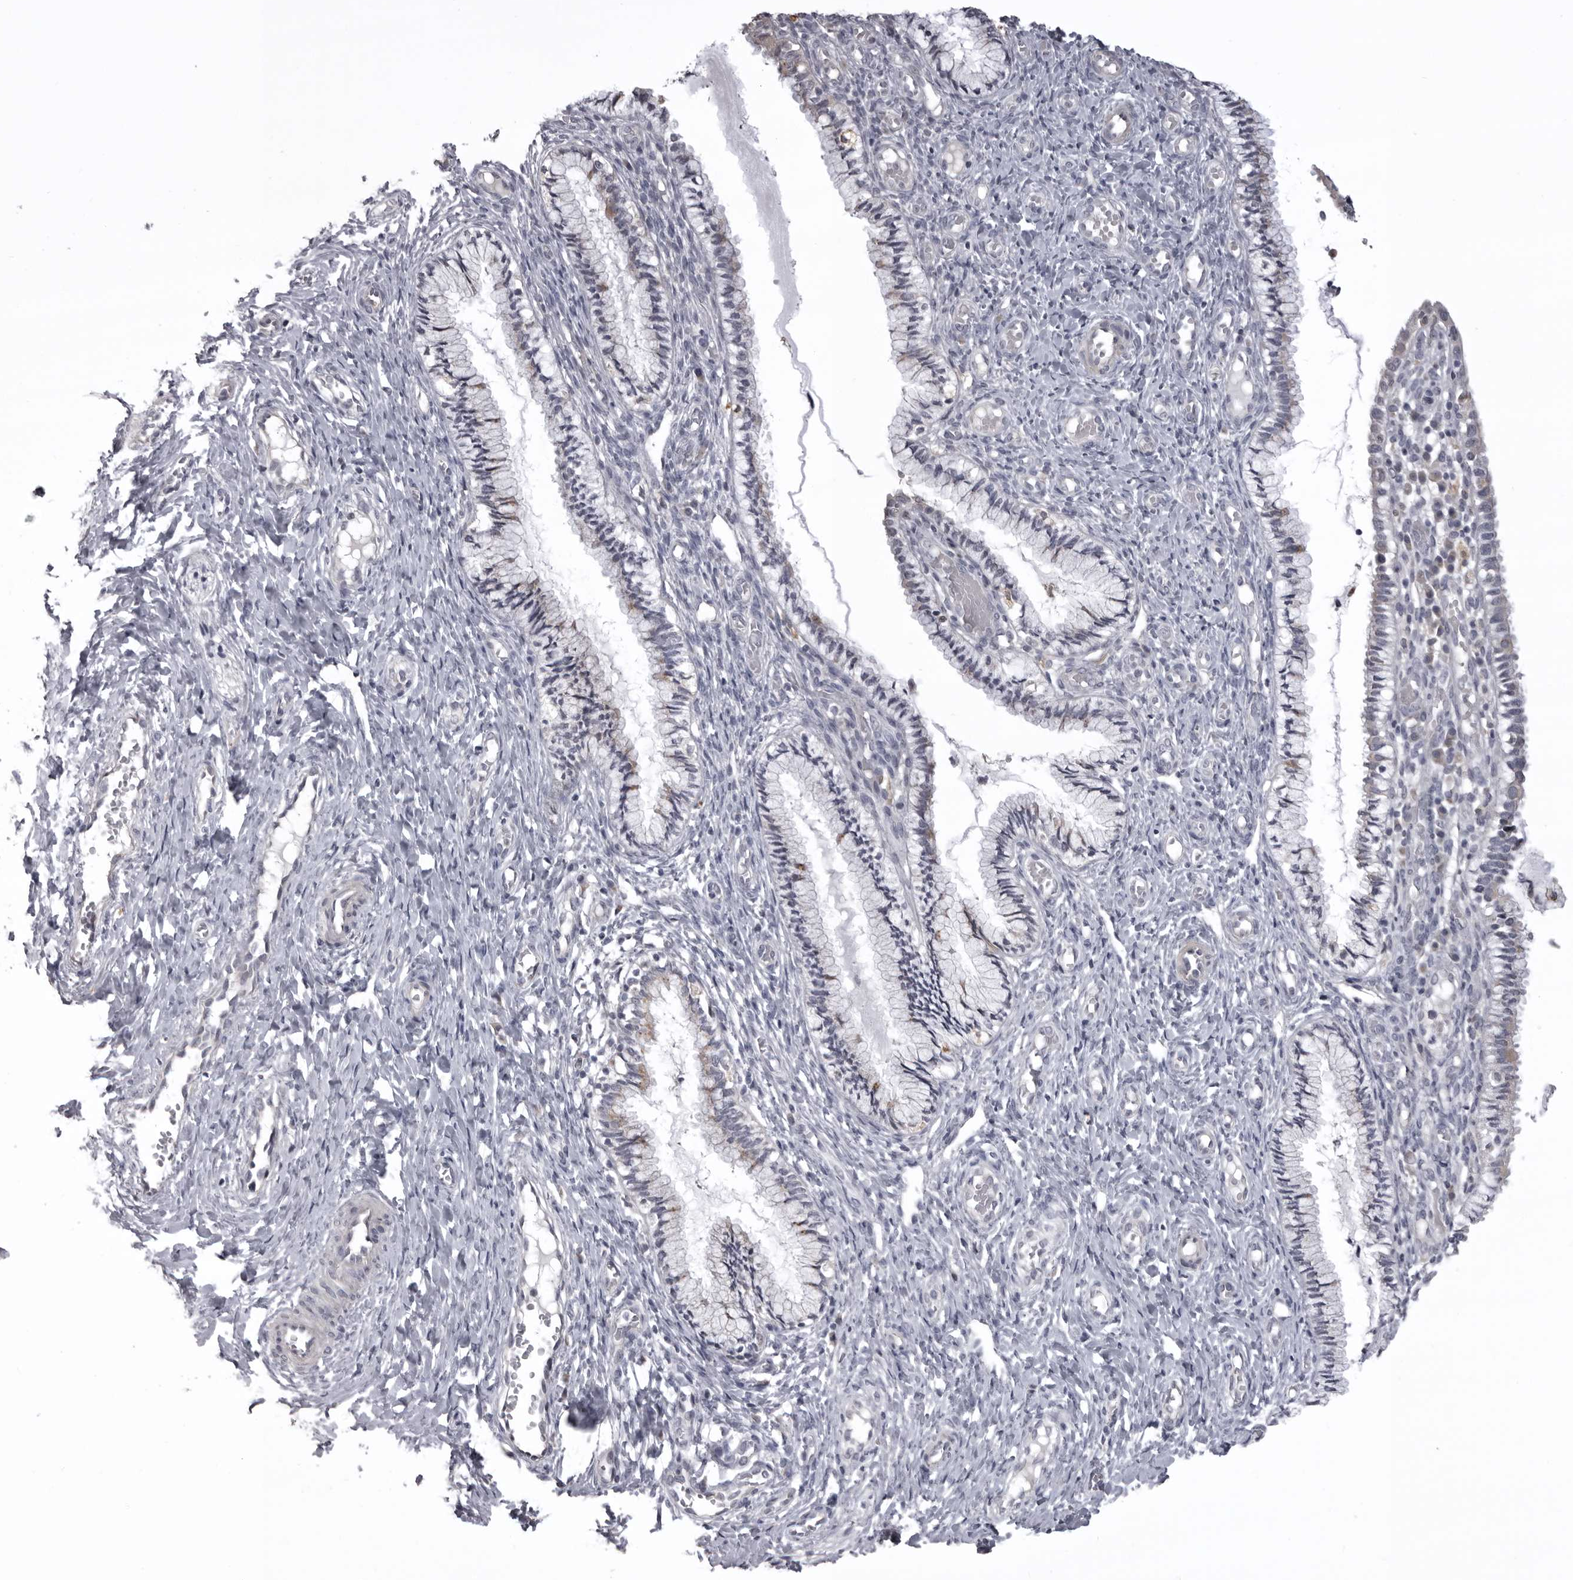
{"staining": {"intensity": "weak", "quantity": "<25%", "location": "cytoplasmic/membranous"}, "tissue": "cervix", "cell_type": "Glandular cells", "image_type": "normal", "snomed": [{"axis": "morphology", "description": "Normal tissue, NOS"}, {"axis": "topography", "description": "Cervix"}], "caption": "Glandular cells are negative for brown protein staining in unremarkable cervix. (Stains: DAB IHC with hematoxylin counter stain, Microscopy: brightfield microscopy at high magnification).", "gene": "NCEH1", "patient": {"sex": "female", "age": 27}}